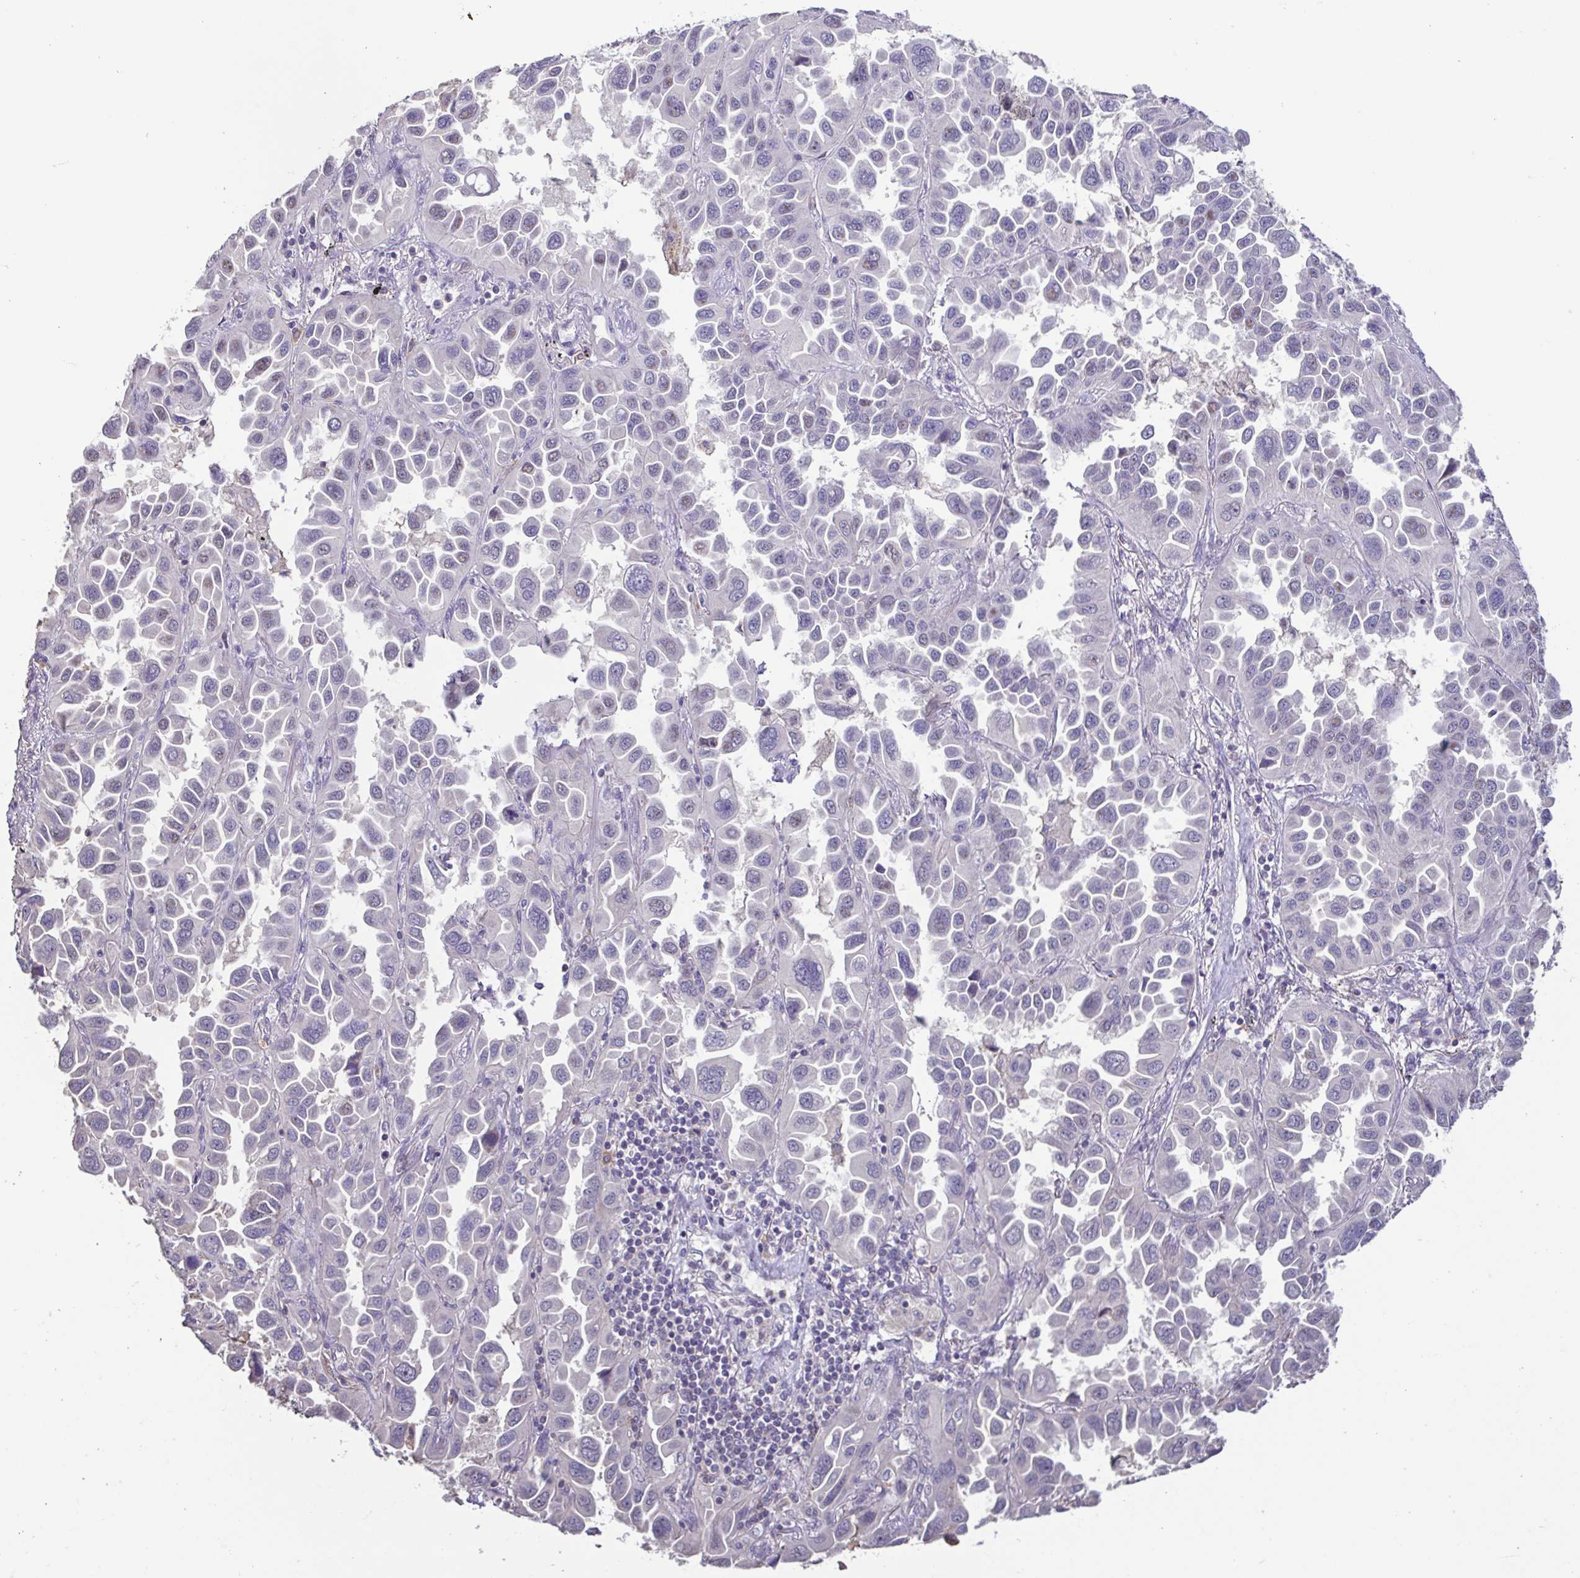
{"staining": {"intensity": "negative", "quantity": "none", "location": "none"}, "tissue": "lung cancer", "cell_type": "Tumor cells", "image_type": "cancer", "snomed": [{"axis": "morphology", "description": "Adenocarcinoma, NOS"}, {"axis": "topography", "description": "Lung"}], "caption": "High magnification brightfield microscopy of lung cancer (adenocarcinoma) stained with DAB (brown) and counterstained with hematoxylin (blue): tumor cells show no significant positivity.", "gene": "ACTRT2", "patient": {"sex": "male", "age": 64}}